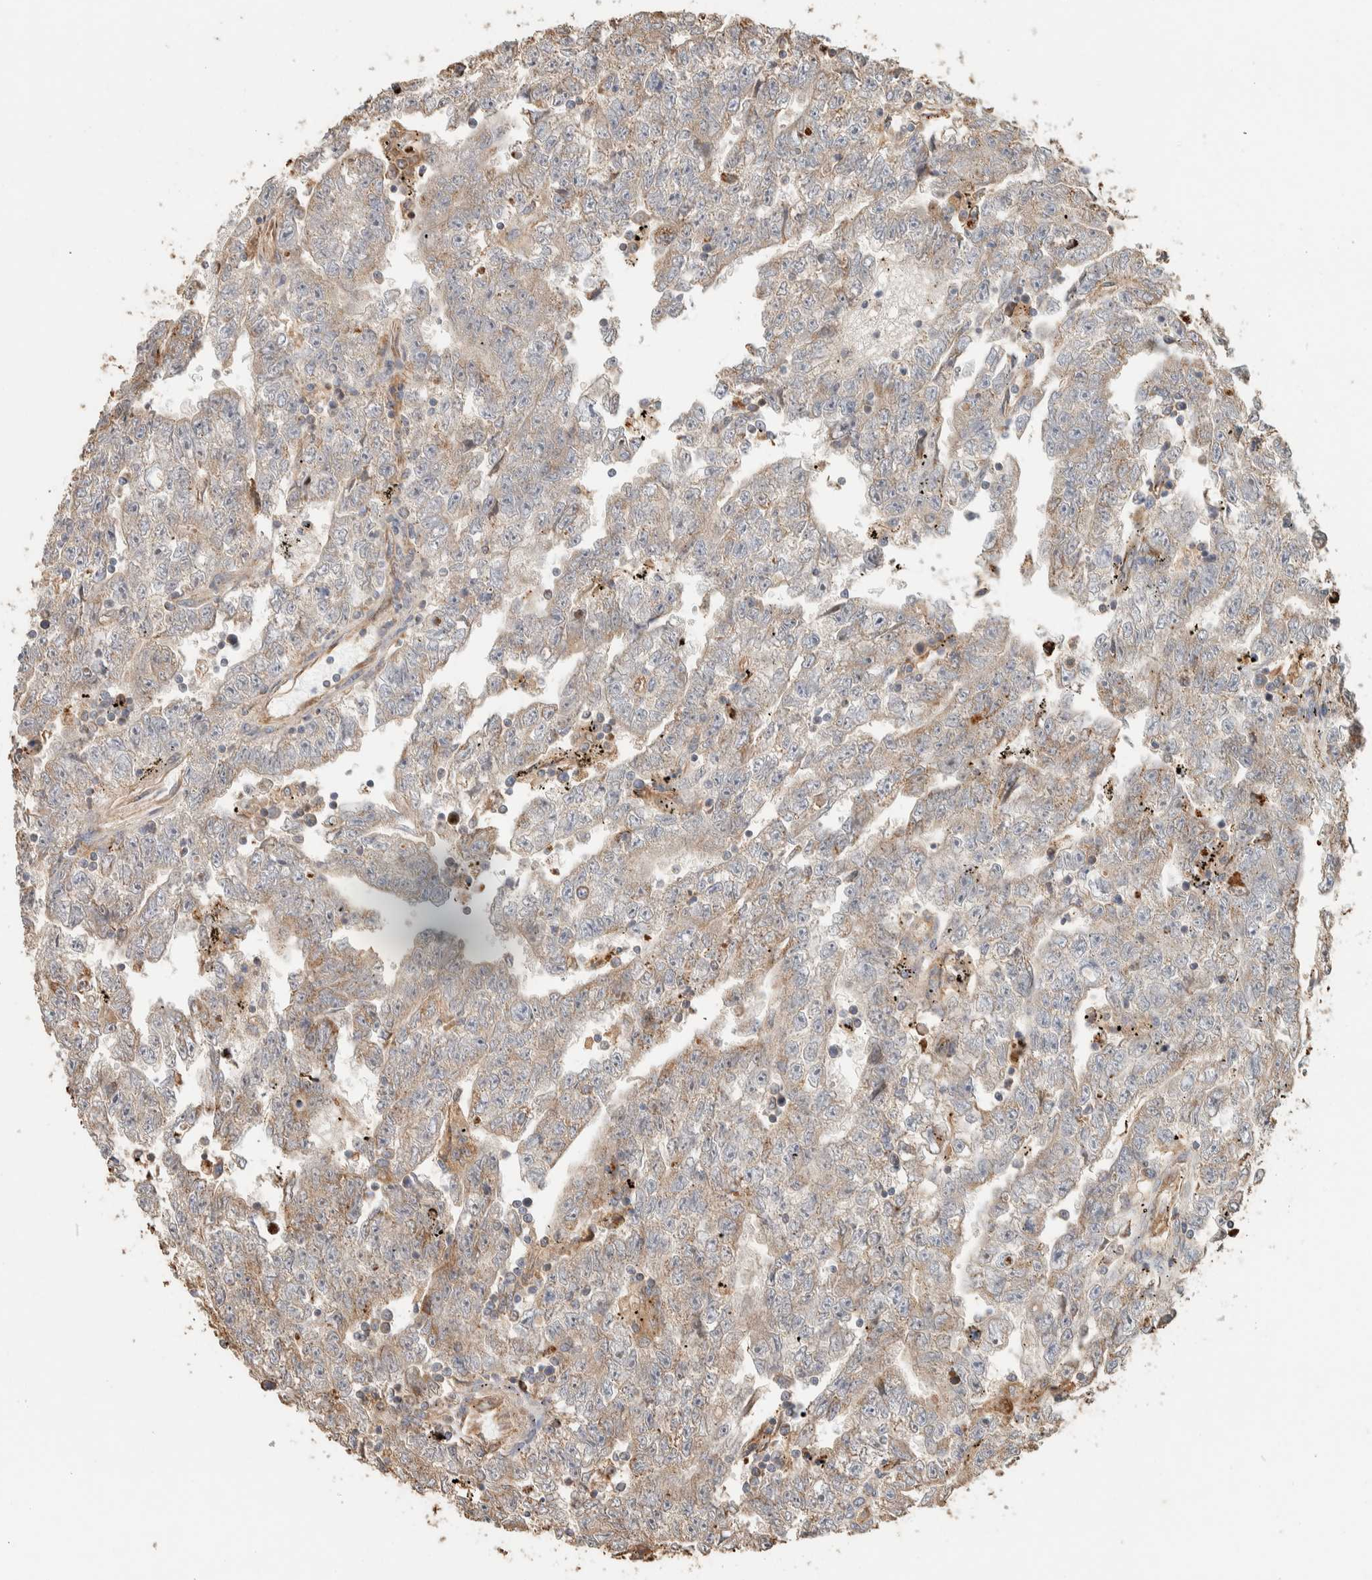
{"staining": {"intensity": "weak", "quantity": "<25%", "location": "cytoplasmic/membranous"}, "tissue": "testis cancer", "cell_type": "Tumor cells", "image_type": "cancer", "snomed": [{"axis": "morphology", "description": "Carcinoma, Embryonal, NOS"}, {"axis": "topography", "description": "Testis"}], "caption": "This is a image of IHC staining of embryonal carcinoma (testis), which shows no staining in tumor cells.", "gene": "KIF9", "patient": {"sex": "male", "age": 25}}